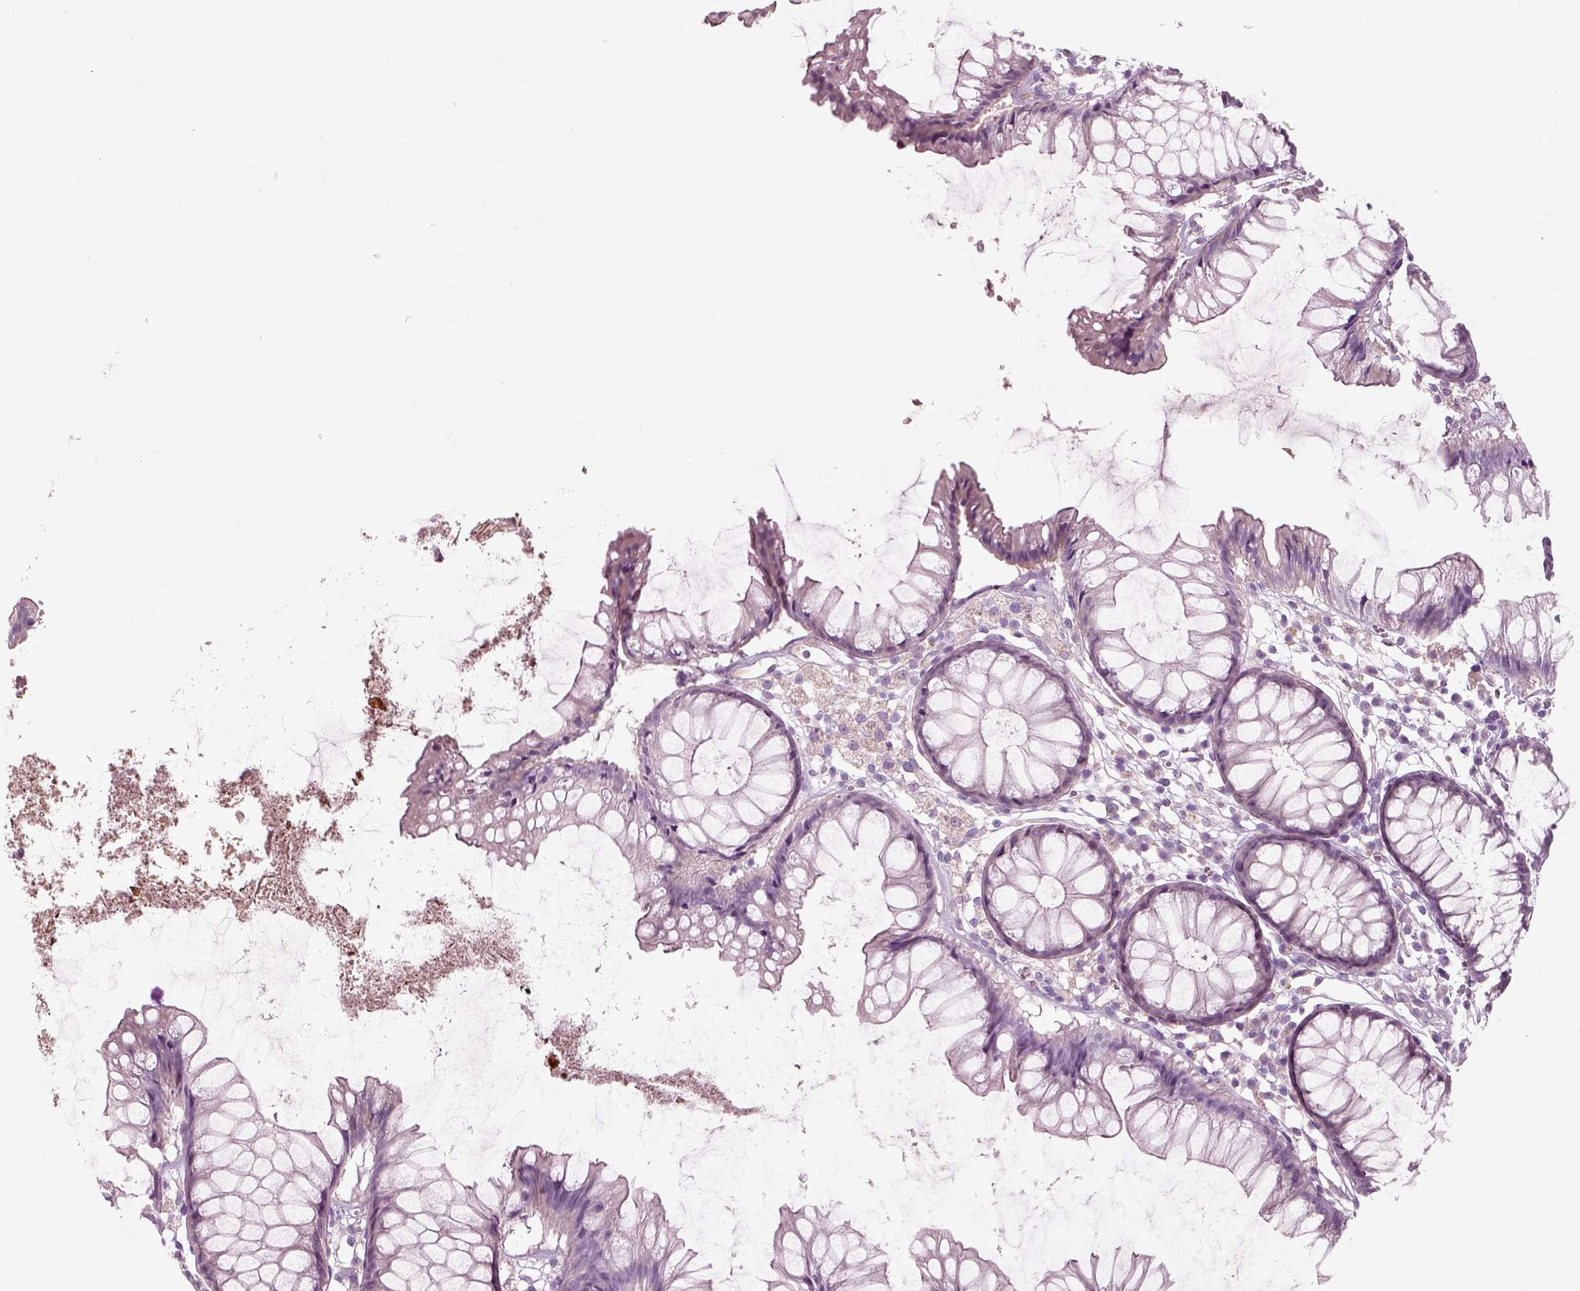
{"staining": {"intensity": "negative", "quantity": "none", "location": "none"}, "tissue": "colon", "cell_type": "Endothelial cells", "image_type": "normal", "snomed": [{"axis": "morphology", "description": "Normal tissue, NOS"}, {"axis": "morphology", "description": "Adenocarcinoma, NOS"}, {"axis": "topography", "description": "Colon"}], "caption": "Protein analysis of normal colon shows no significant expression in endothelial cells. Brightfield microscopy of IHC stained with DAB (brown) and hematoxylin (blue), captured at high magnification.", "gene": "RND2", "patient": {"sex": "male", "age": 65}}